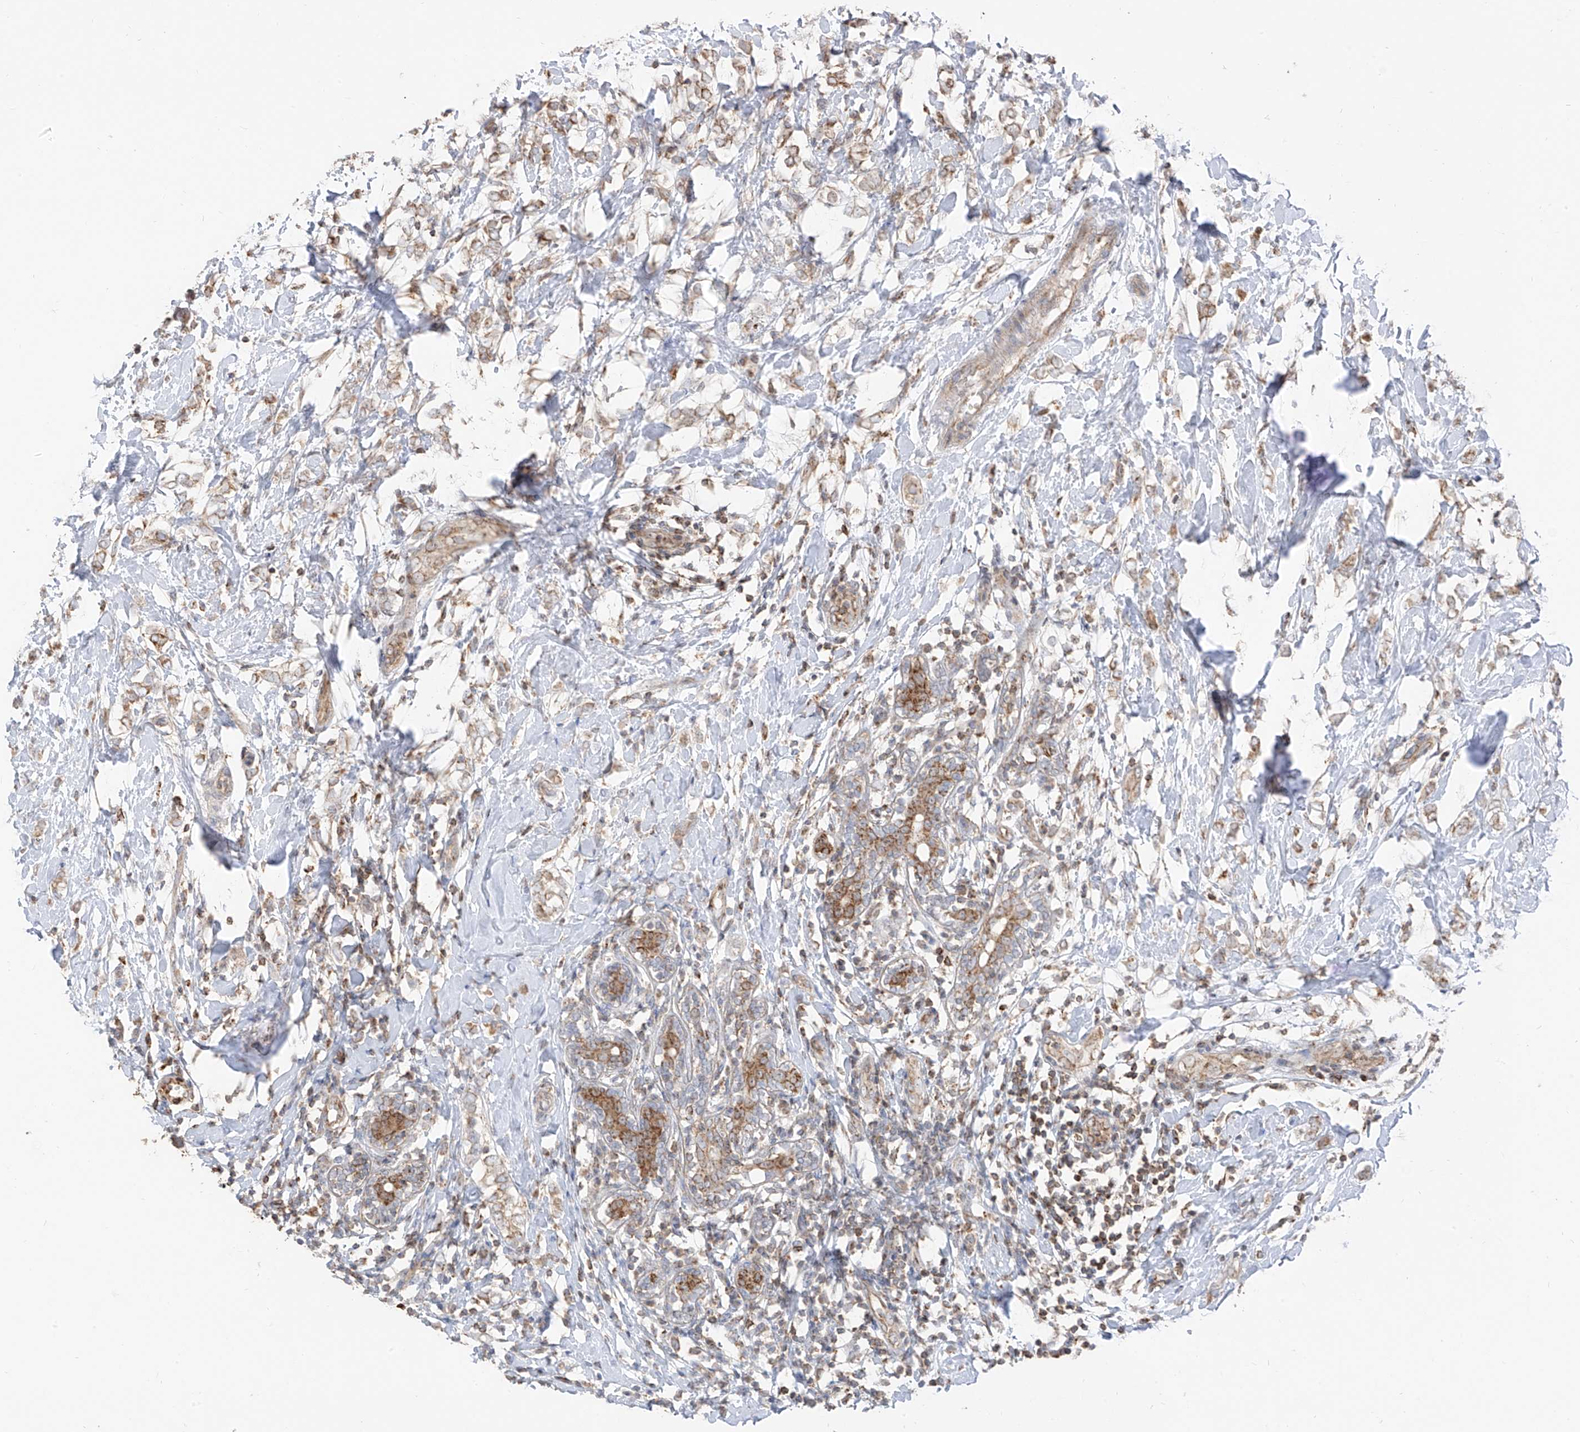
{"staining": {"intensity": "moderate", "quantity": ">75%", "location": "cytoplasmic/membranous"}, "tissue": "breast cancer", "cell_type": "Tumor cells", "image_type": "cancer", "snomed": [{"axis": "morphology", "description": "Normal tissue, NOS"}, {"axis": "morphology", "description": "Lobular carcinoma"}, {"axis": "topography", "description": "Breast"}], "caption": "This micrograph shows immunohistochemistry staining of human breast cancer (lobular carcinoma), with medium moderate cytoplasmic/membranous expression in approximately >75% of tumor cells.", "gene": "ETHE1", "patient": {"sex": "female", "age": 47}}